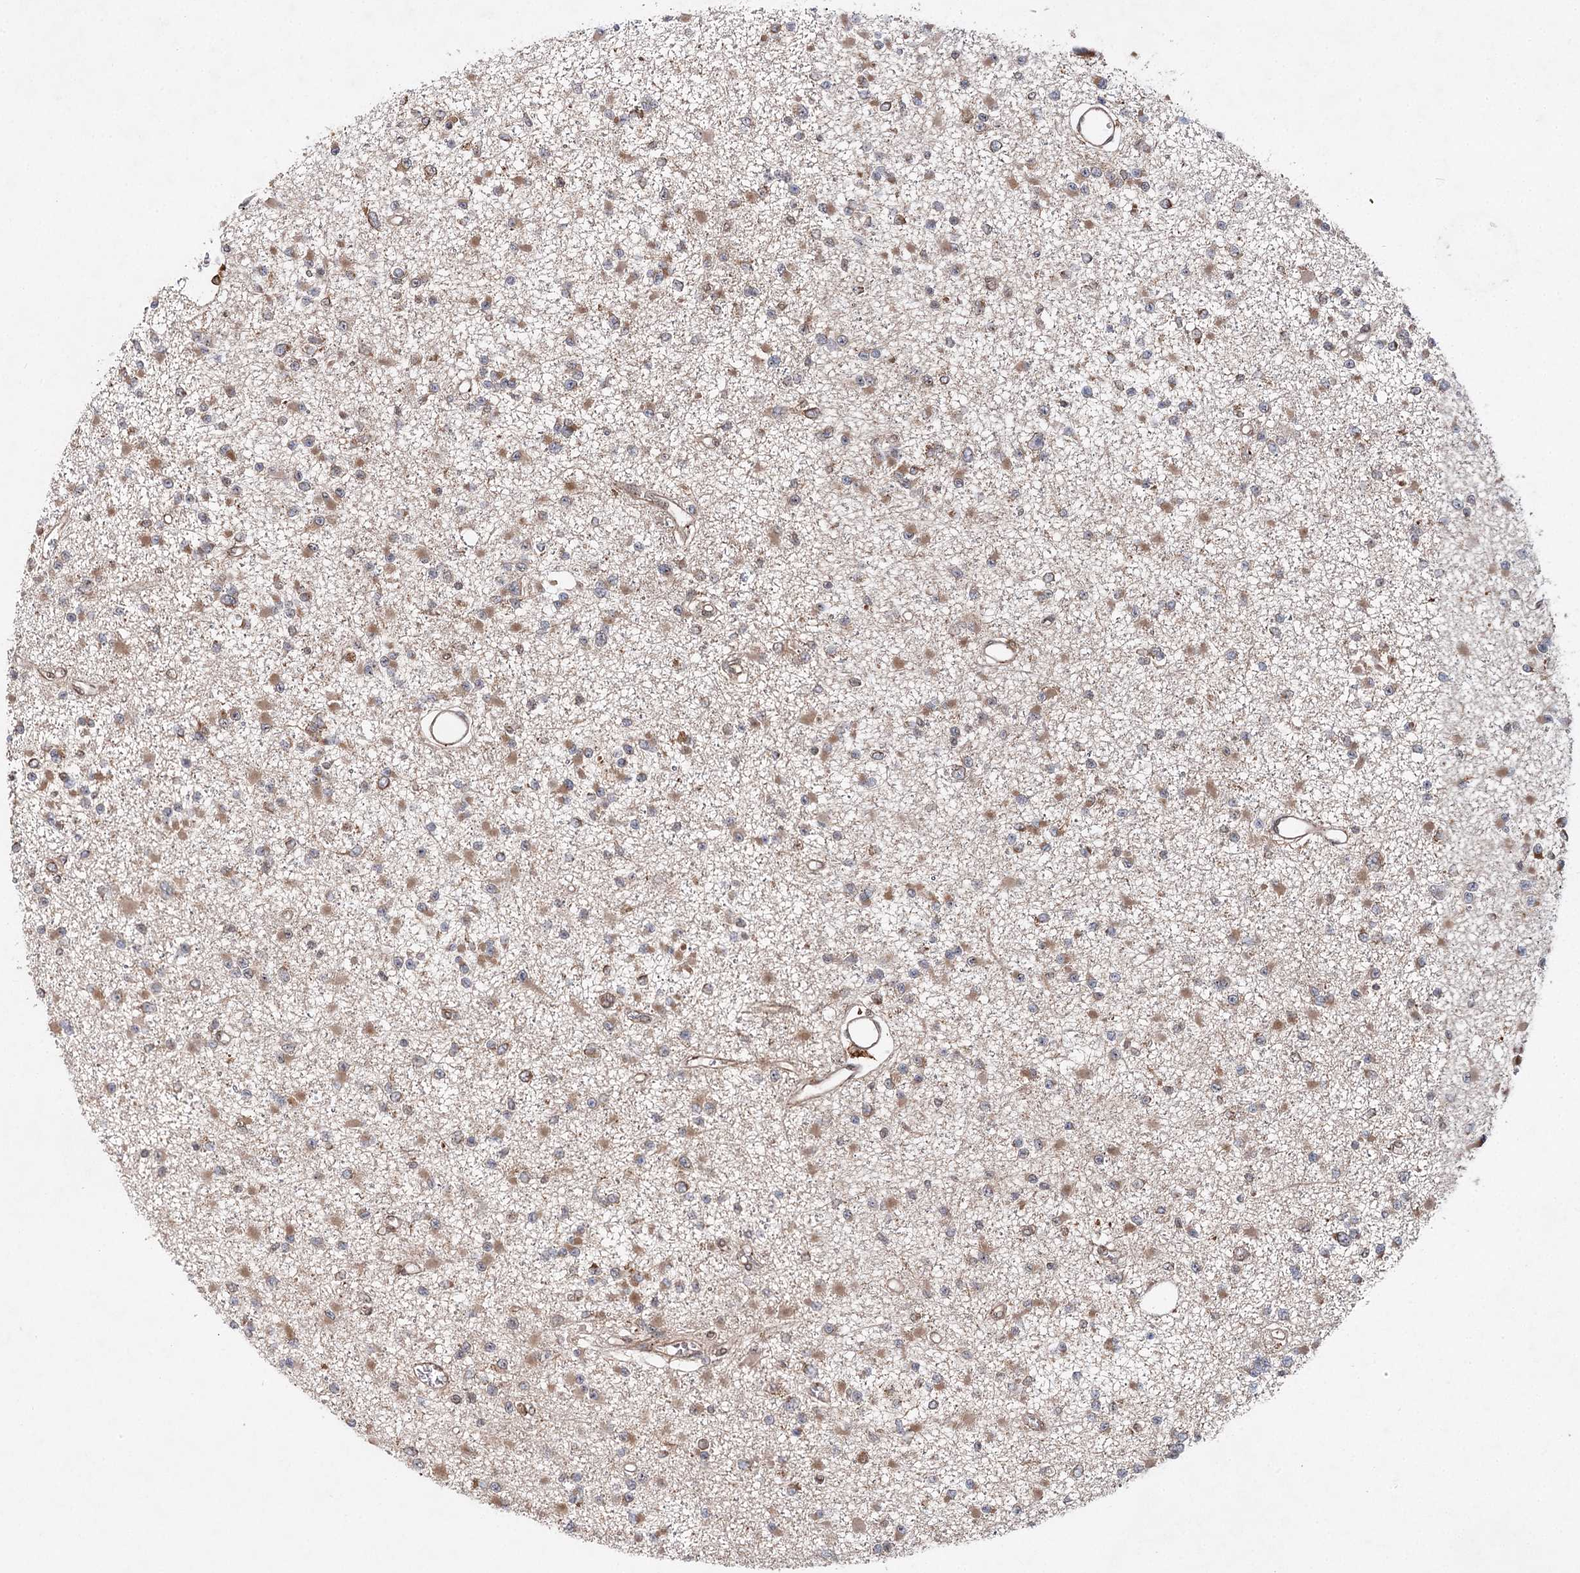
{"staining": {"intensity": "moderate", "quantity": "25%-75%", "location": "cytoplasmic/membranous"}, "tissue": "glioma", "cell_type": "Tumor cells", "image_type": "cancer", "snomed": [{"axis": "morphology", "description": "Glioma, malignant, Low grade"}, {"axis": "topography", "description": "Brain"}], "caption": "This histopathology image shows low-grade glioma (malignant) stained with immunohistochemistry to label a protein in brown. The cytoplasmic/membranous of tumor cells show moderate positivity for the protein. Nuclei are counter-stained blue.", "gene": "C12orf4", "patient": {"sex": "female", "age": 22}}